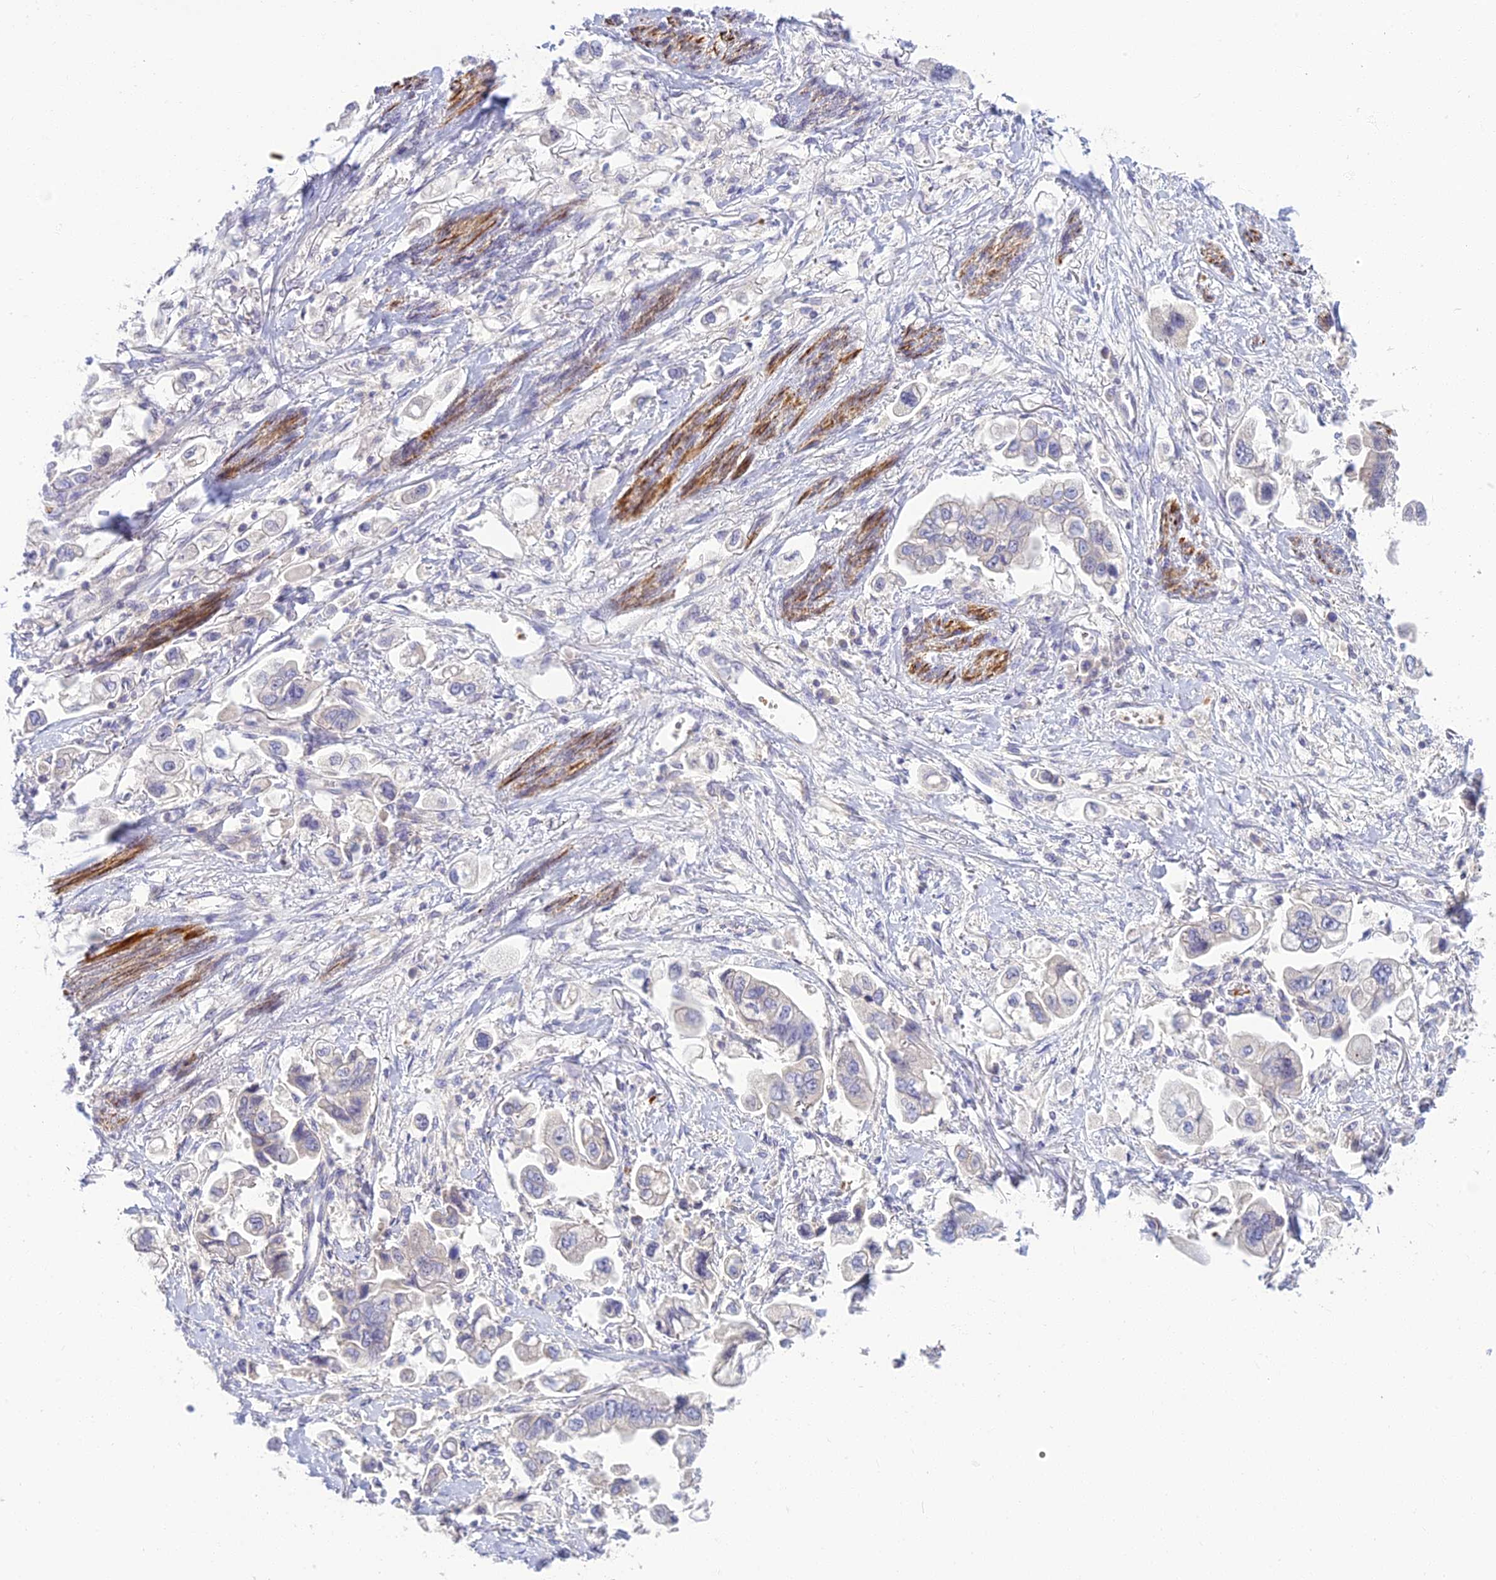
{"staining": {"intensity": "negative", "quantity": "none", "location": "none"}, "tissue": "stomach cancer", "cell_type": "Tumor cells", "image_type": "cancer", "snomed": [{"axis": "morphology", "description": "Adenocarcinoma, NOS"}, {"axis": "topography", "description": "Stomach"}], "caption": "The immunohistochemistry histopathology image has no significant positivity in tumor cells of stomach cancer (adenocarcinoma) tissue.", "gene": "CLIP4", "patient": {"sex": "male", "age": 62}}